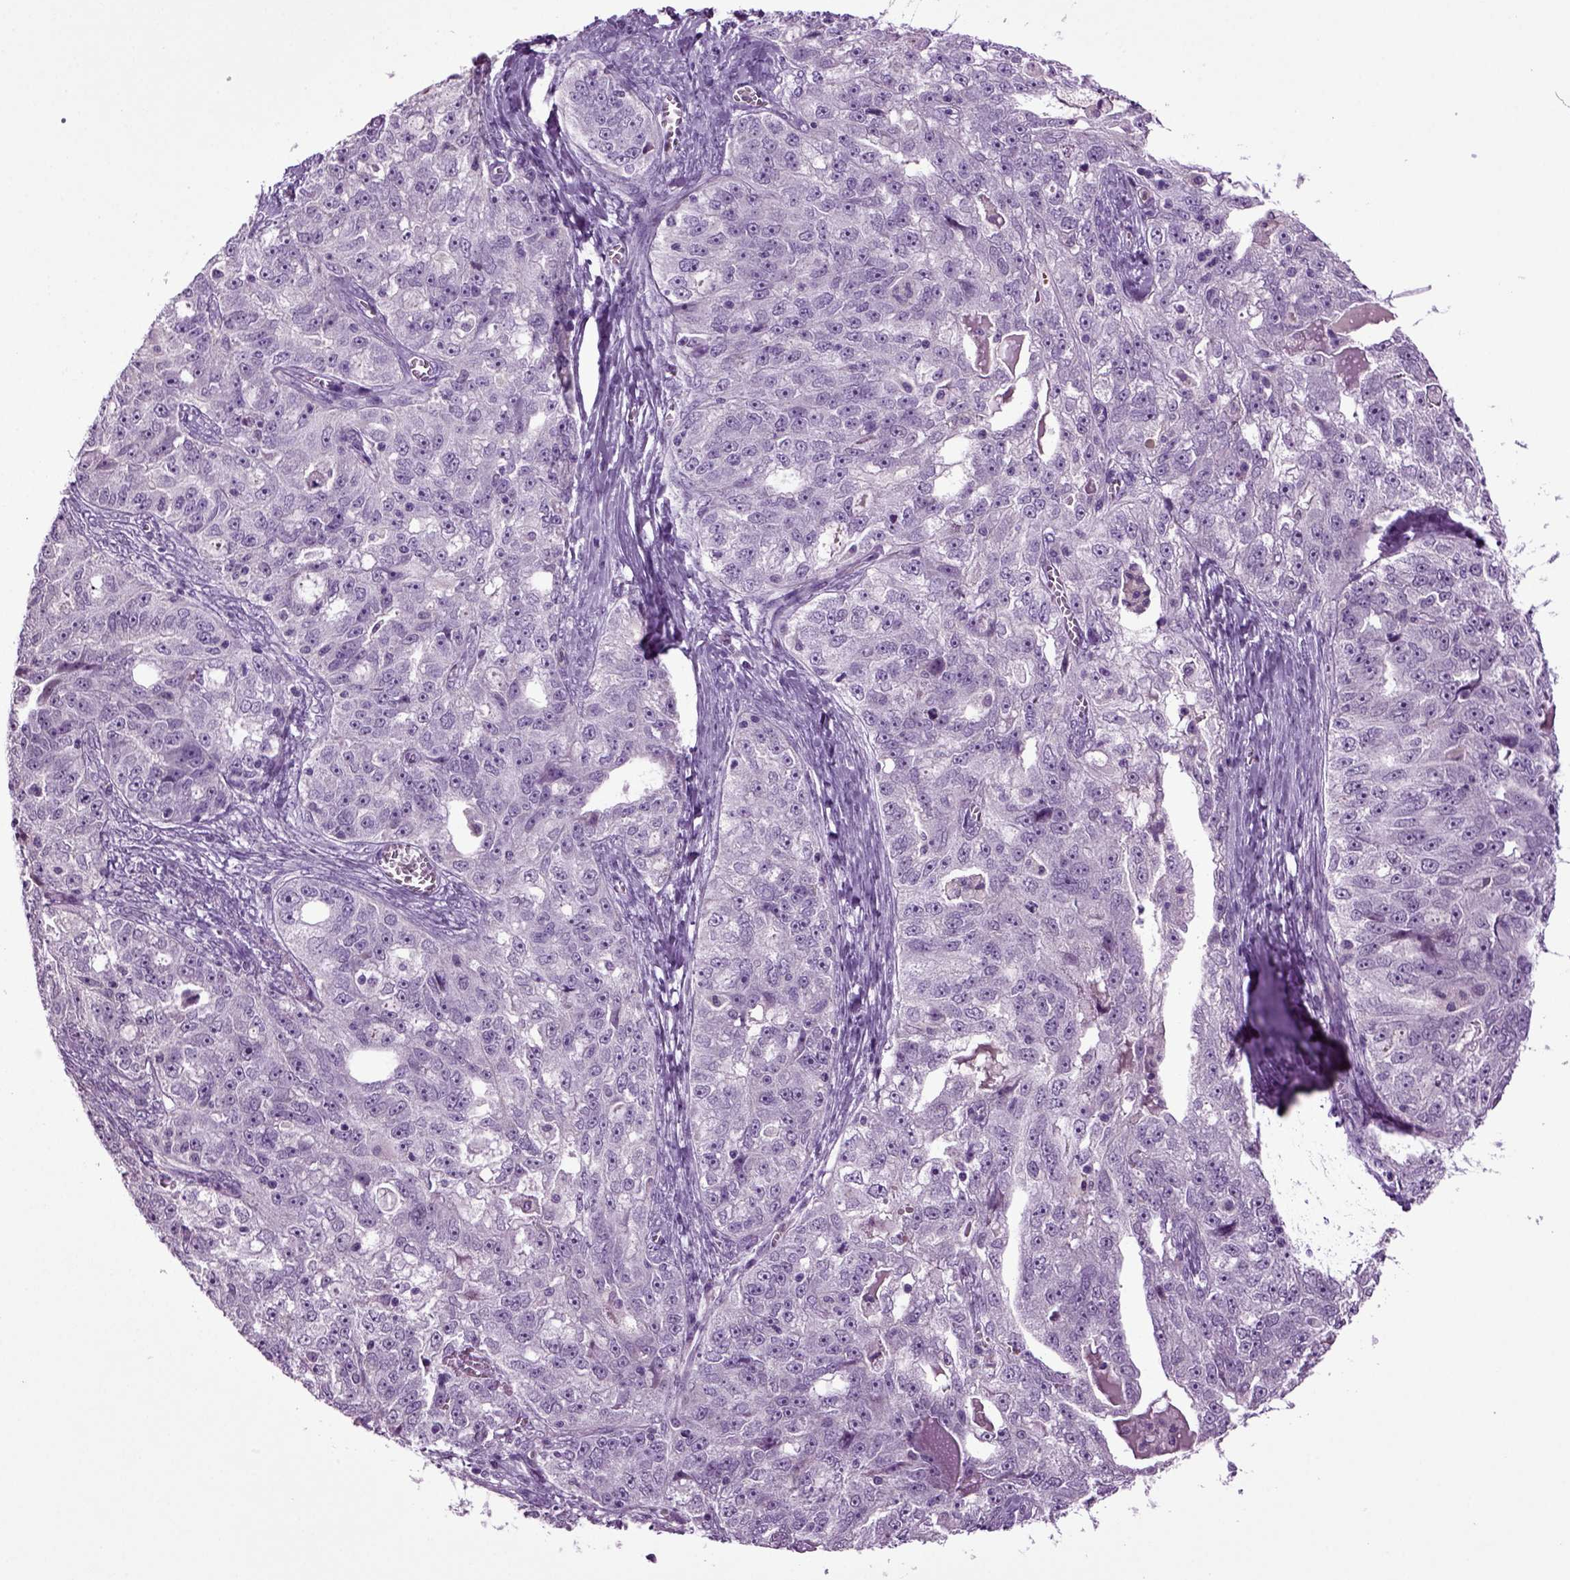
{"staining": {"intensity": "negative", "quantity": "none", "location": "none"}, "tissue": "ovarian cancer", "cell_type": "Tumor cells", "image_type": "cancer", "snomed": [{"axis": "morphology", "description": "Cystadenocarcinoma, serous, NOS"}, {"axis": "topography", "description": "Ovary"}], "caption": "Immunohistochemistry image of human serous cystadenocarcinoma (ovarian) stained for a protein (brown), which shows no expression in tumor cells. The staining was performed using DAB (3,3'-diaminobenzidine) to visualize the protein expression in brown, while the nuclei were stained in blue with hematoxylin (Magnification: 20x).", "gene": "FGF11", "patient": {"sex": "female", "age": 51}}